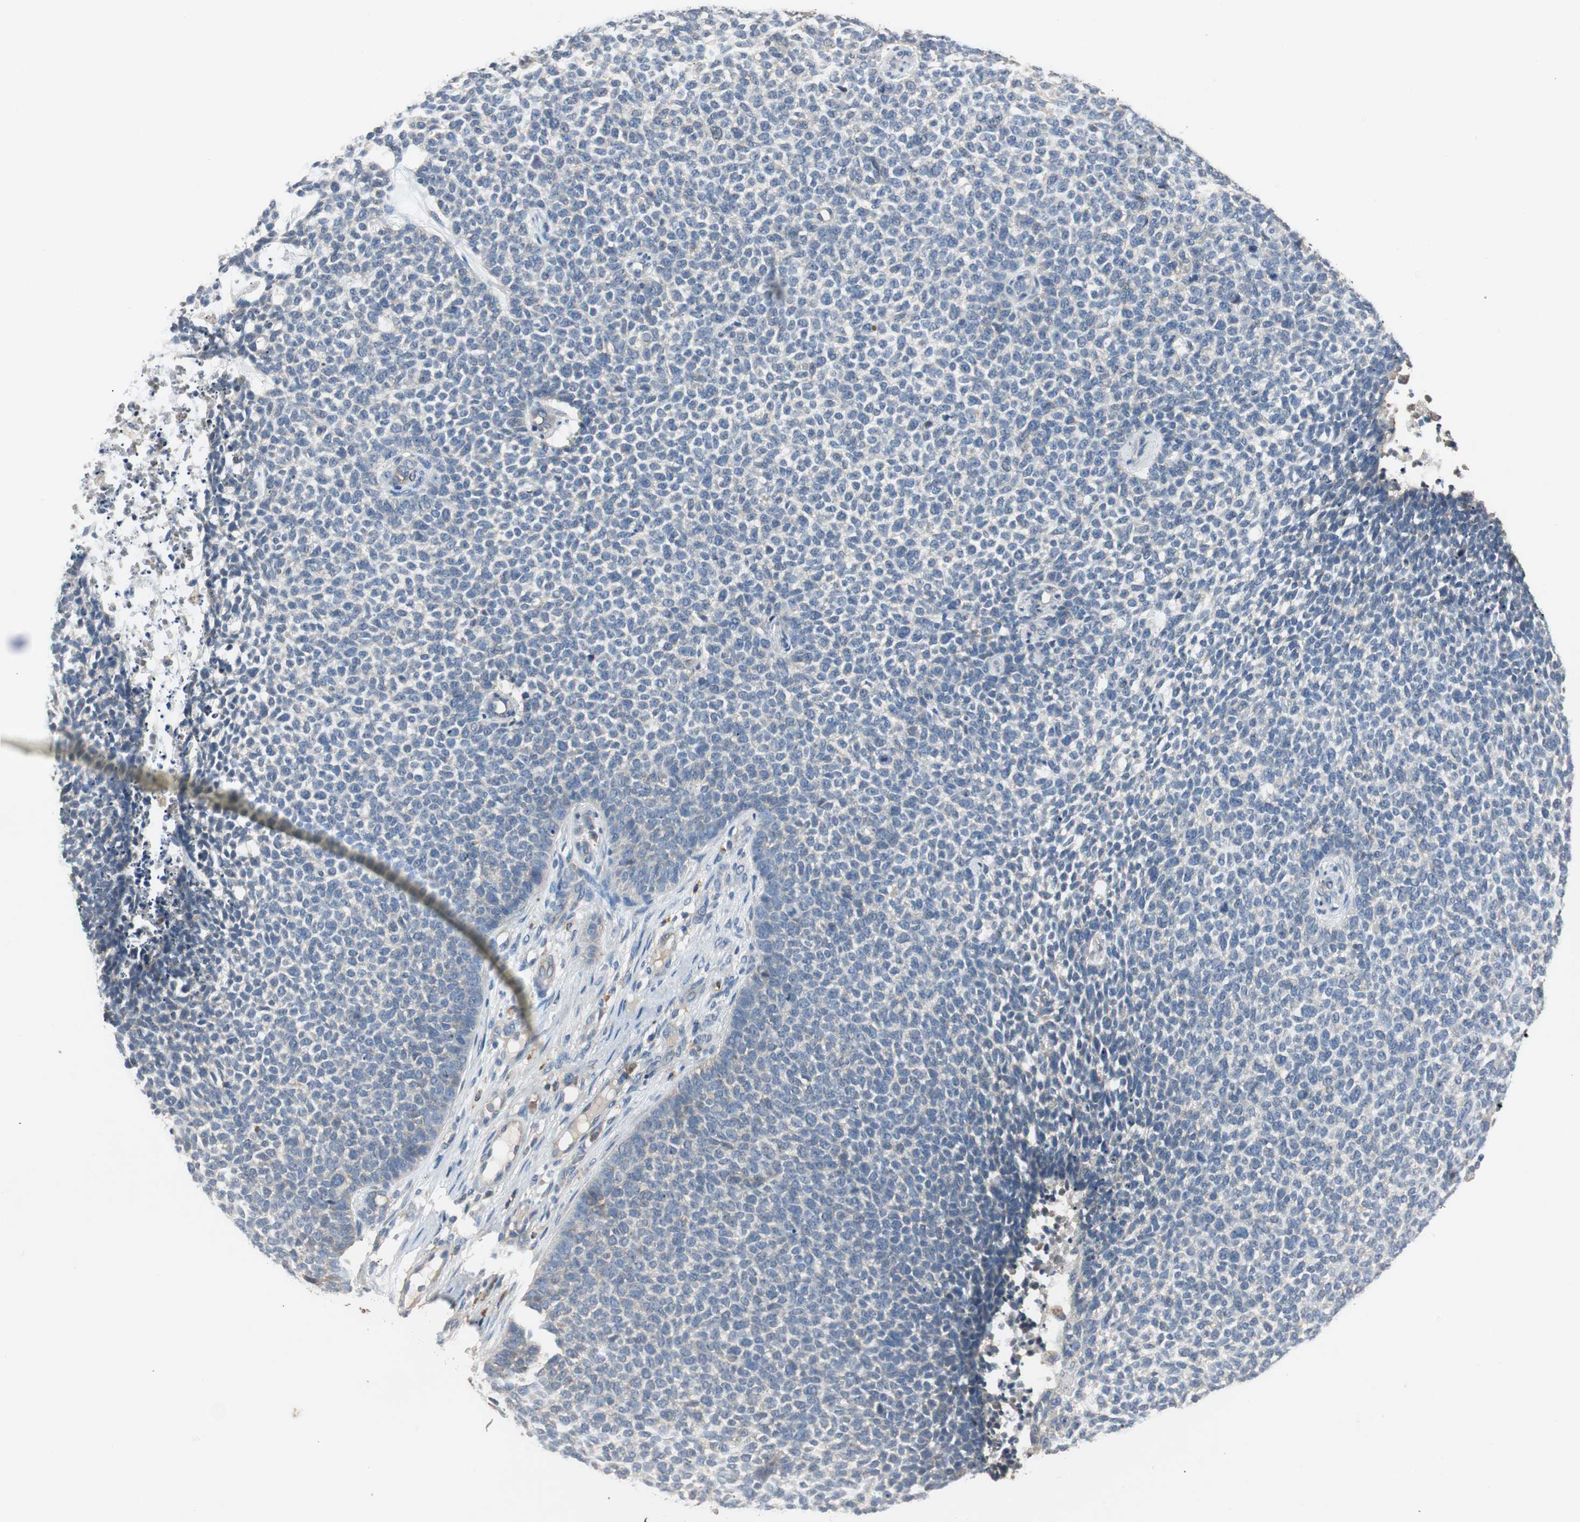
{"staining": {"intensity": "negative", "quantity": "none", "location": "none"}, "tissue": "skin cancer", "cell_type": "Tumor cells", "image_type": "cancer", "snomed": [{"axis": "morphology", "description": "Basal cell carcinoma"}, {"axis": "topography", "description": "Skin"}], "caption": "There is no significant staining in tumor cells of skin cancer.", "gene": "TNFRSF14", "patient": {"sex": "female", "age": 84}}